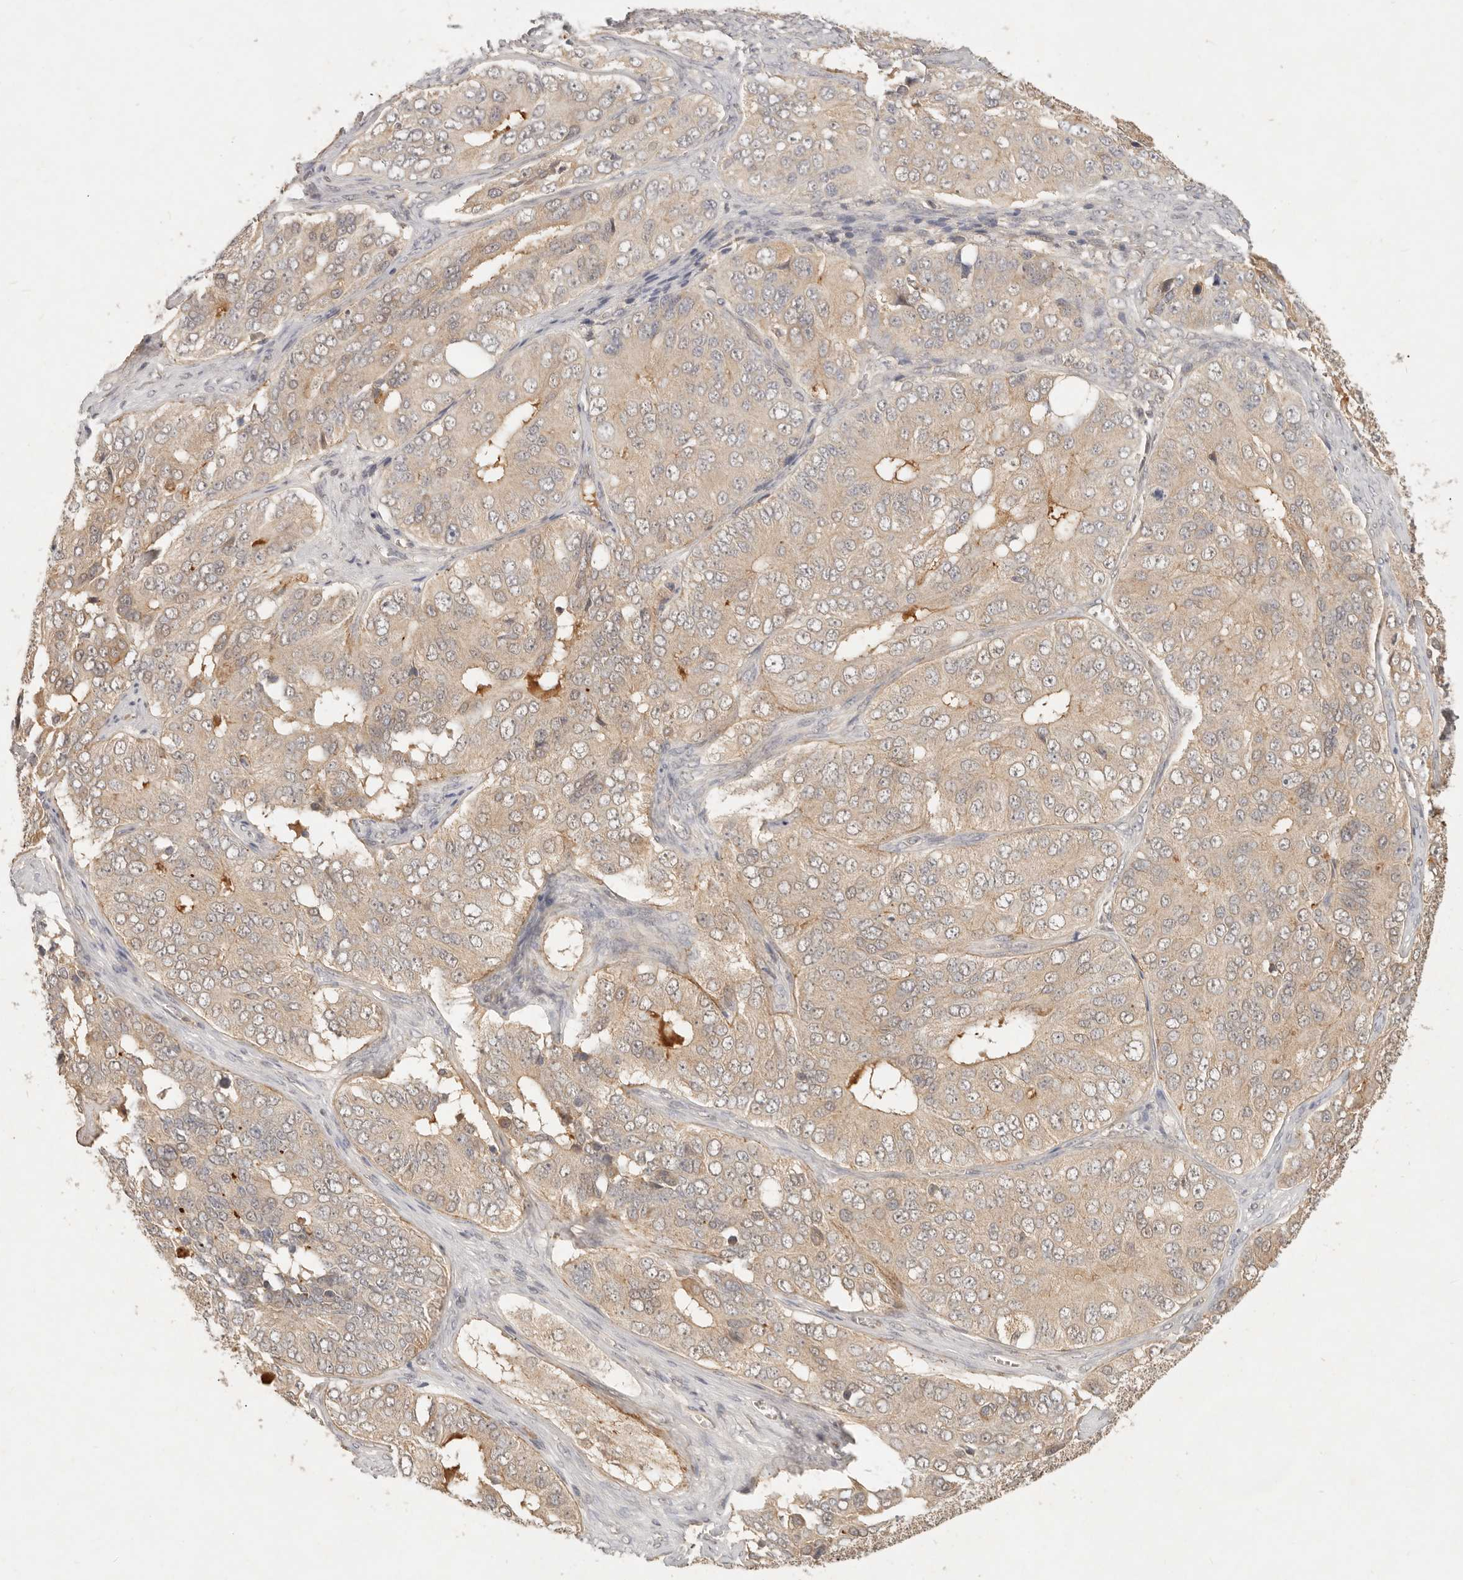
{"staining": {"intensity": "weak", "quantity": "25%-75%", "location": "cytoplasmic/membranous"}, "tissue": "ovarian cancer", "cell_type": "Tumor cells", "image_type": "cancer", "snomed": [{"axis": "morphology", "description": "Carcinoma, endometroid"}, {"axis": "topography", "description": "Ovary"}], "caption": "Weak cytoplasmic/membranous positivity is appreciated in approximately 25%-75% of tumor cells in ovarian endometroid carcinoma.", "gene": "FREM2", "patient": {"sex": "female", "age": 51}}